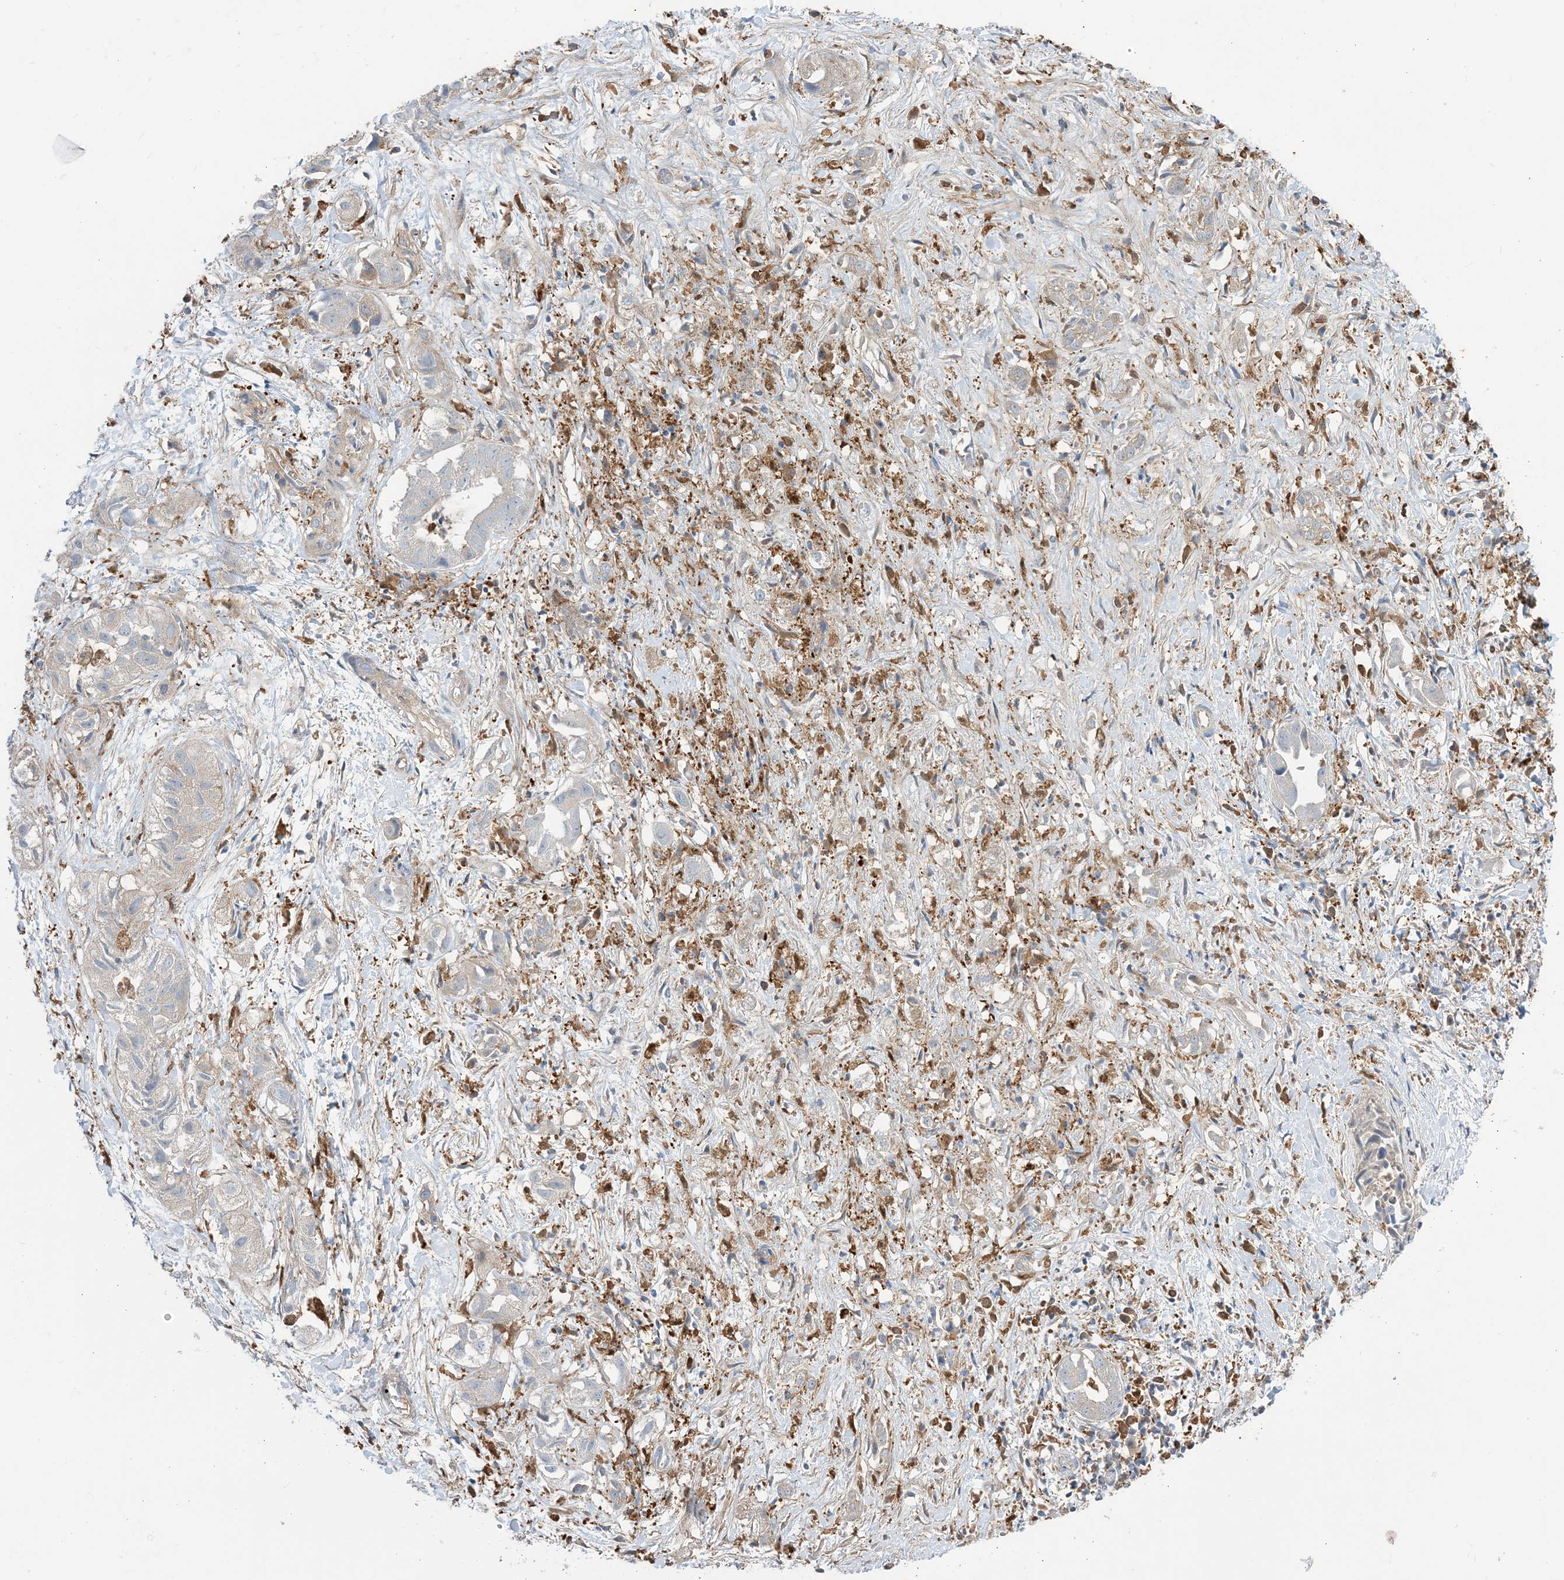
{"staining": {"intensity": "negative", "quantity": "none", "location": "none"}, "tissue": "liver cancer", "cell_type": "Tumor cells", "image_type": "cancer", "snomed": [{"axis": "morphology", "description": "Cholangiocarcinoma"}, {"axis": "topography", "description": "Liver"}], "caption": "A histopathology image of human liver cholangiocarcinoma is negative for staining in tumor cells.", "gene": "NAGK", "patient": {"sex": "female", "age": 52}}